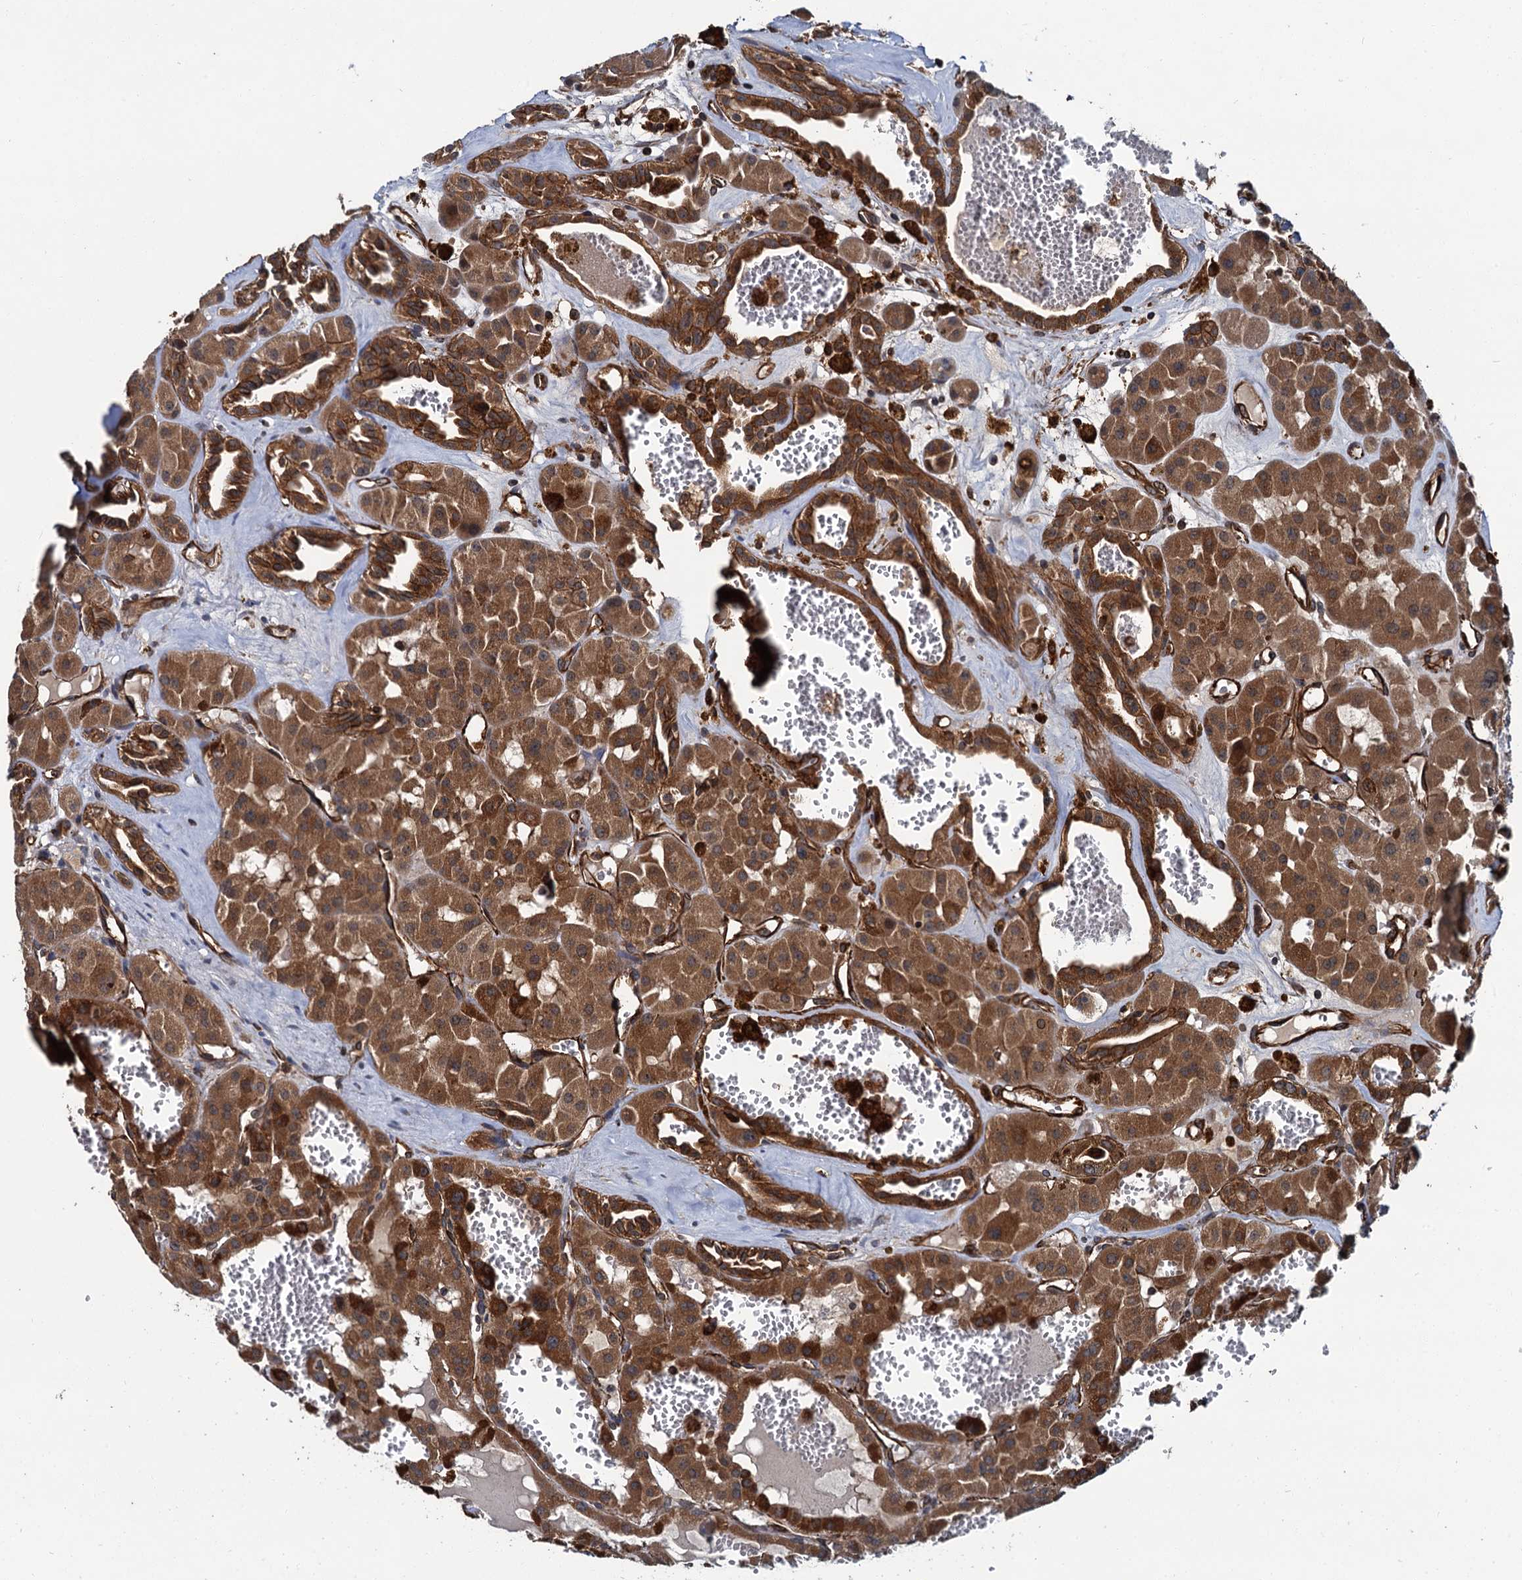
{"staining": {"intensity": "moderate", "quantity": ">75%", "location": "cytoplasmic/membranous"}, "tissue": "renal cancer", "cell_type": "Tumor cells", "image_type": "cancer", "snomed": [{"axis": "morphology", "description": "Carcinoma, NOS"}, {"axis": "topography", "description": "Kidney"}], "caption": "There is medium levels of moderate cytoplasmic/membranous positivity in tumor cells of carcinoma (renal), as demonstrated by immunohistochemical staining (brown color).", "gene": "ZFYVE19", "patient": {"sex": "female", "age": 75}}